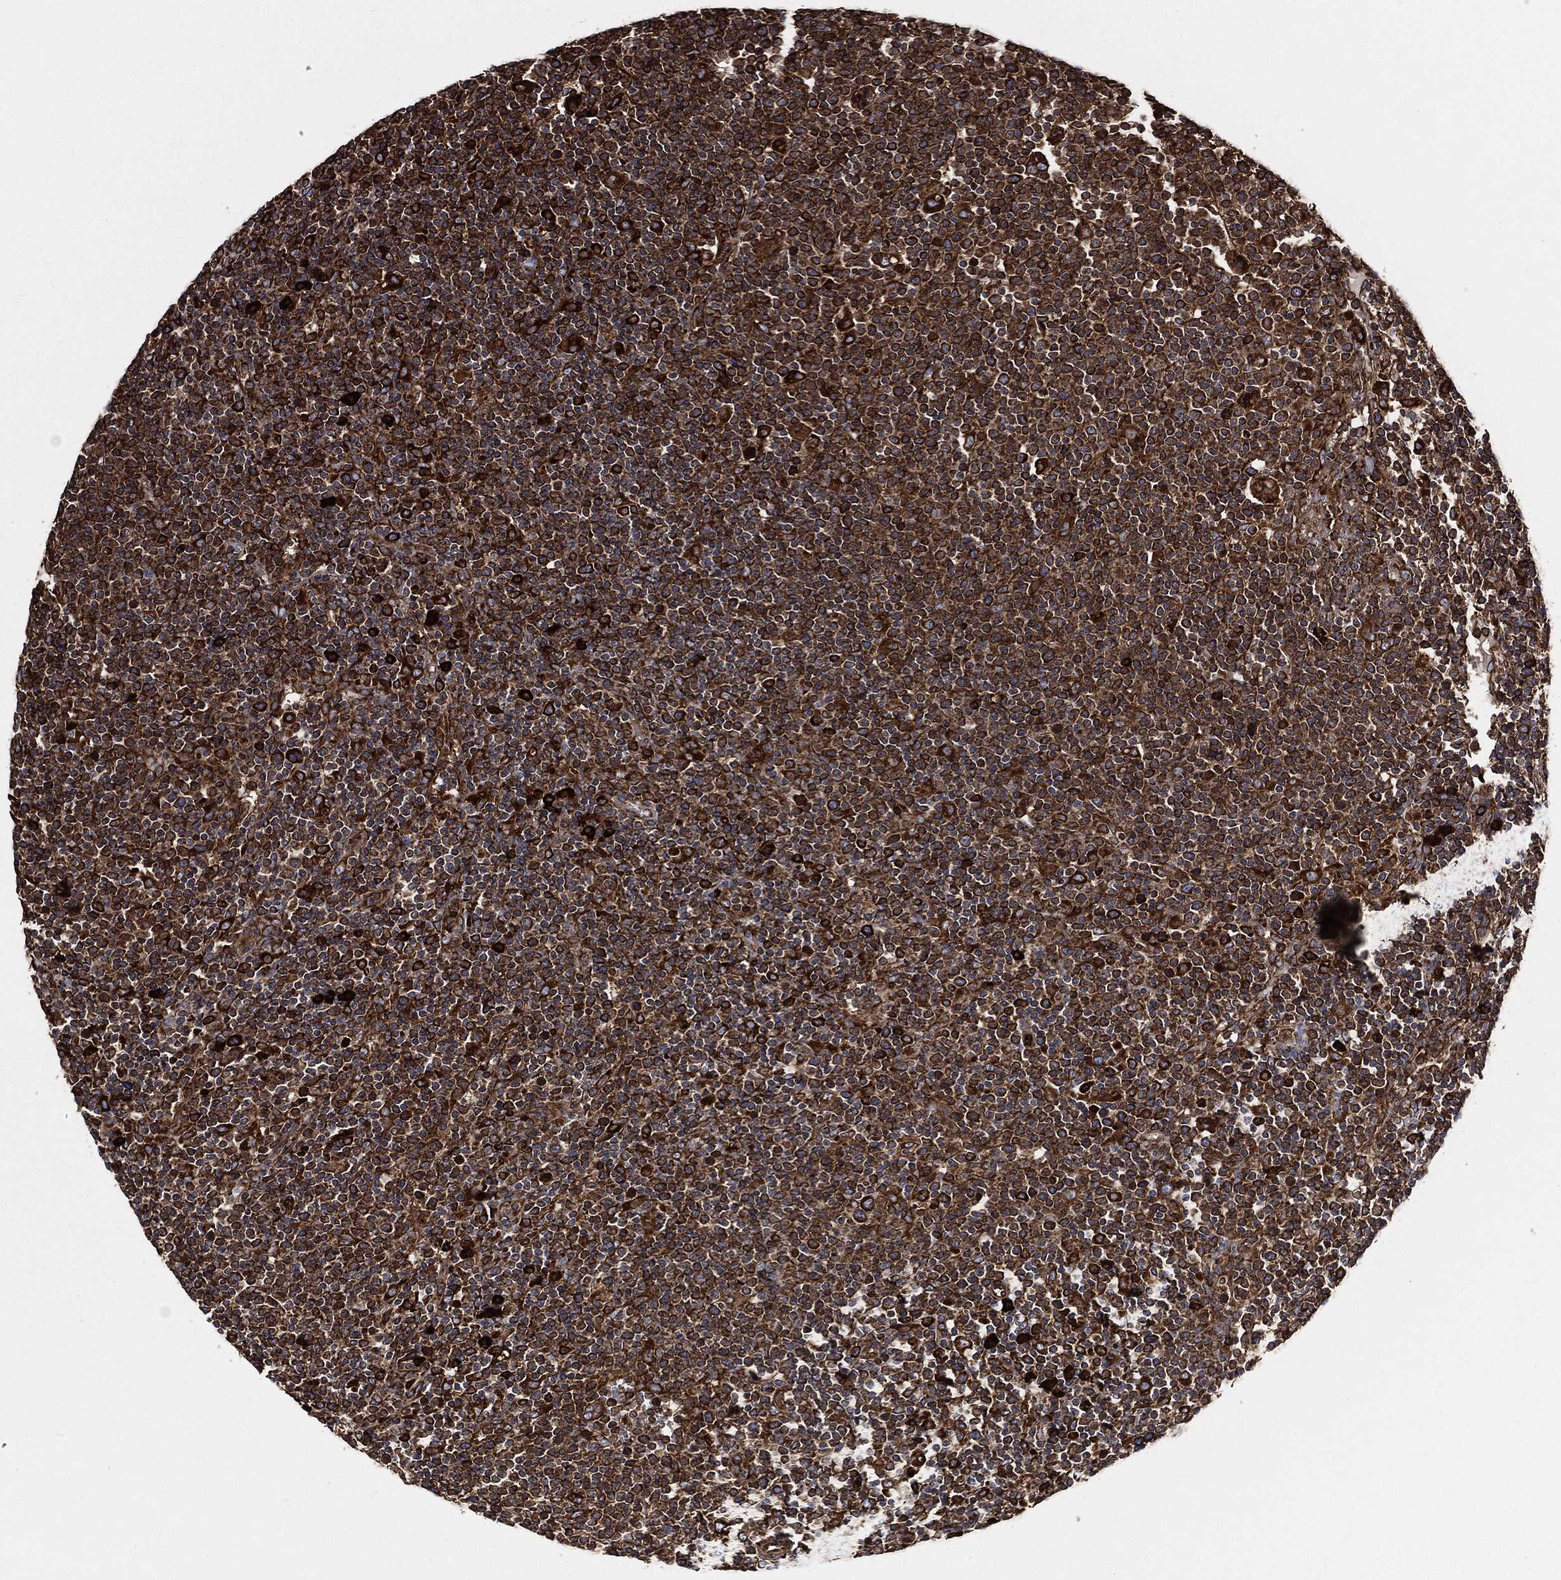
{"staining": {"intensity": "strong", "quantity": ">75%", "location": "cytoplasmic/membranous"}, "tissue": "lymphoma", "cell_type": "Tumor cells", "image_type": "cancer", "snomed": [{"axis": "morphology", "description": "Malignant lymphoma, non-Hodgkin's type, High grade"}, {"axis": "topography", "description": "Lymph node"}], "caption": "Immunohistochemistry (DAB (3,3'-diaminobenzidine)) staining of human malignant lymphoma, non-Hodgkin's type (high-grade) shows strong cytoplasmic/membranous protein positivity in about >75% of tumor cells.", "gene": "AMFR", "patient": {"sex": "male", "age": 61}}